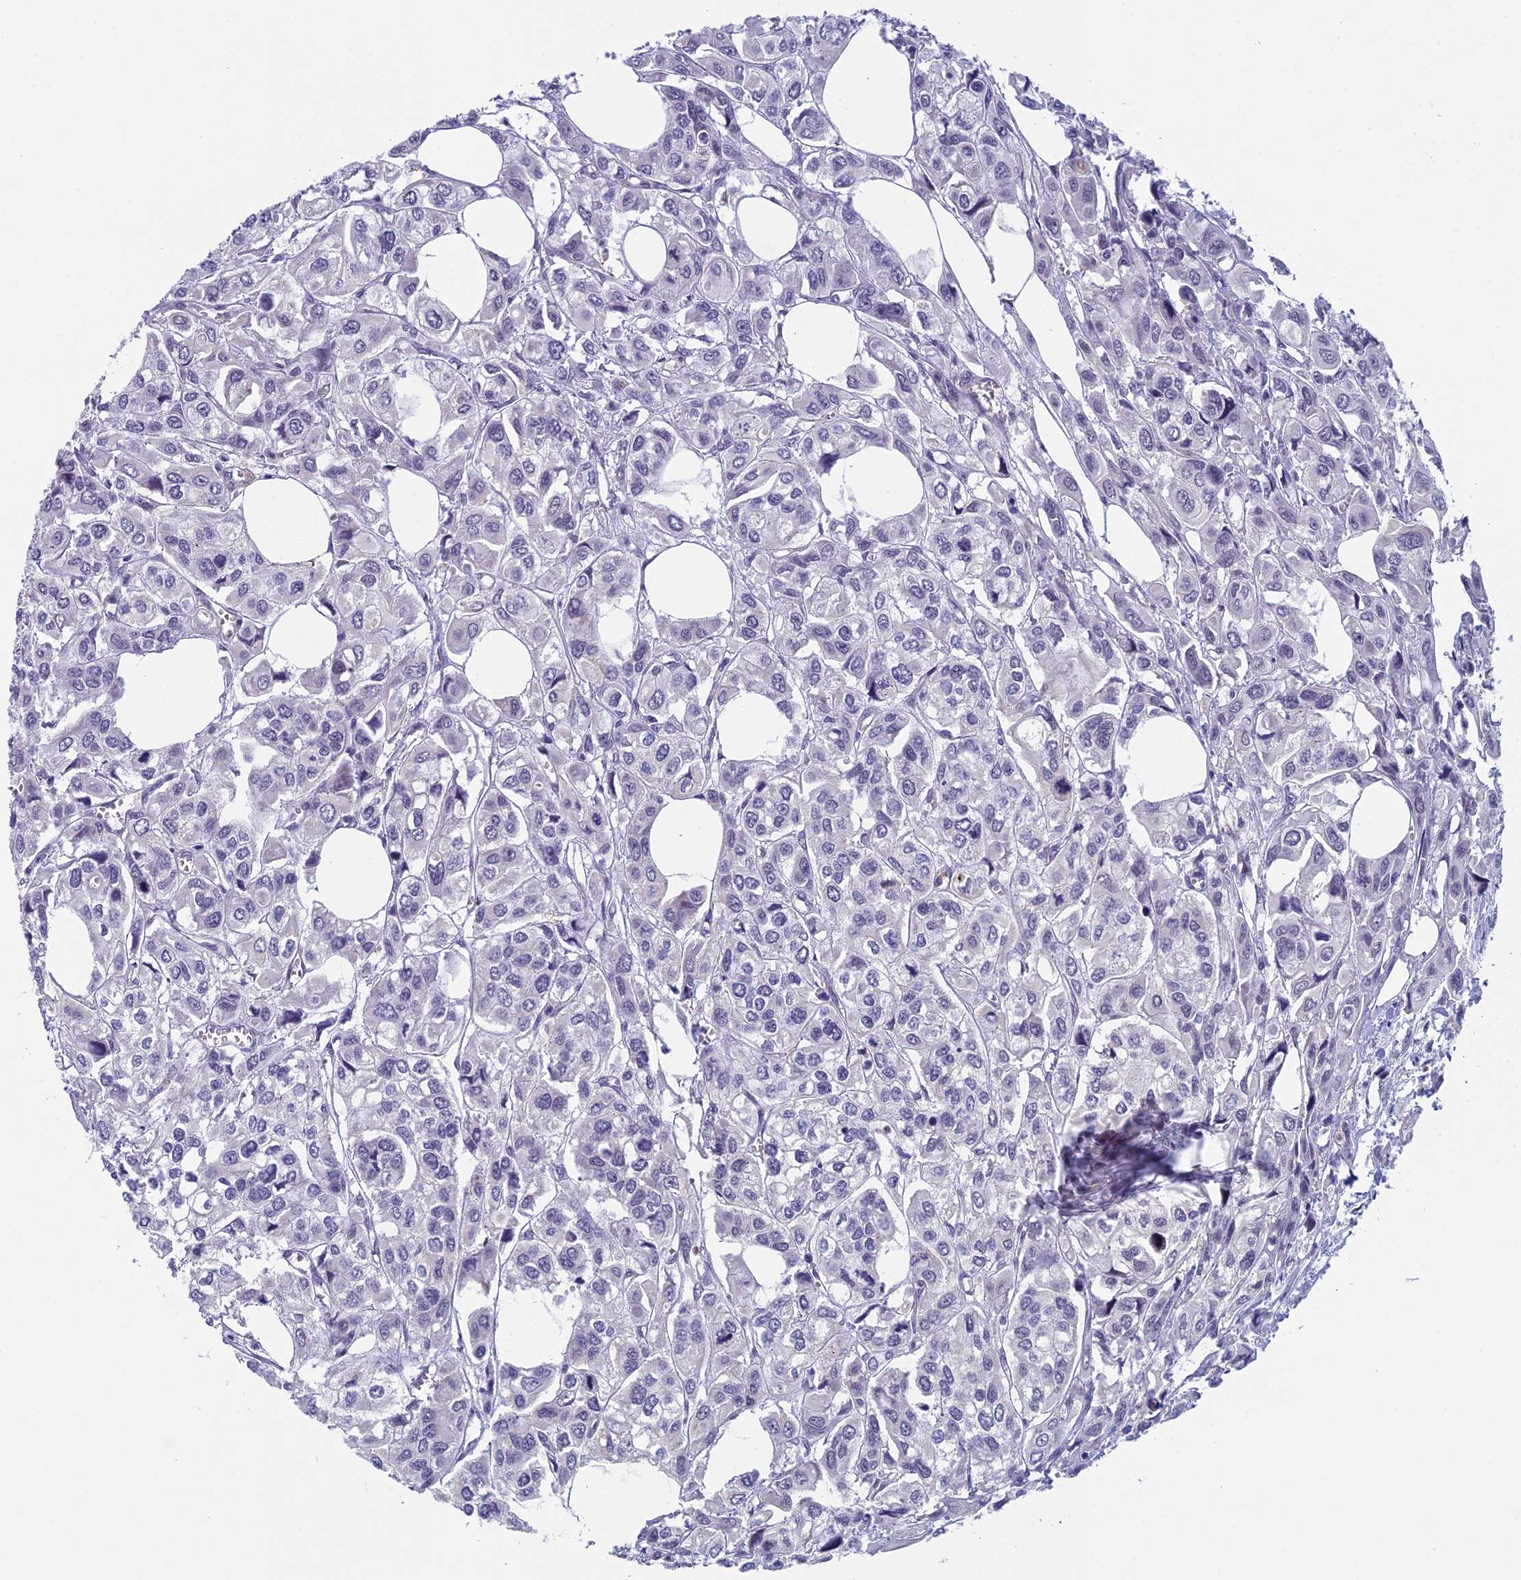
{"staining": {"intensity": "negative", "quantity": "none", "location": "none"}, "tissue": "urothelial cancer", "cell_type": "Tumor cells", "image_type": "cancer", "snomed": [{"axis": "morphology", "description": "Urothelial carcinoma, High grade"}, {"axis": "topography", "description": "Urinary bladder"}], "caption": "Urothelial cancer was stained to show a protein in brown. There is no significant positivity in tumor cells.", "gene": "CNEP1R1", "patient": {"sex": "male", "age": 67}}